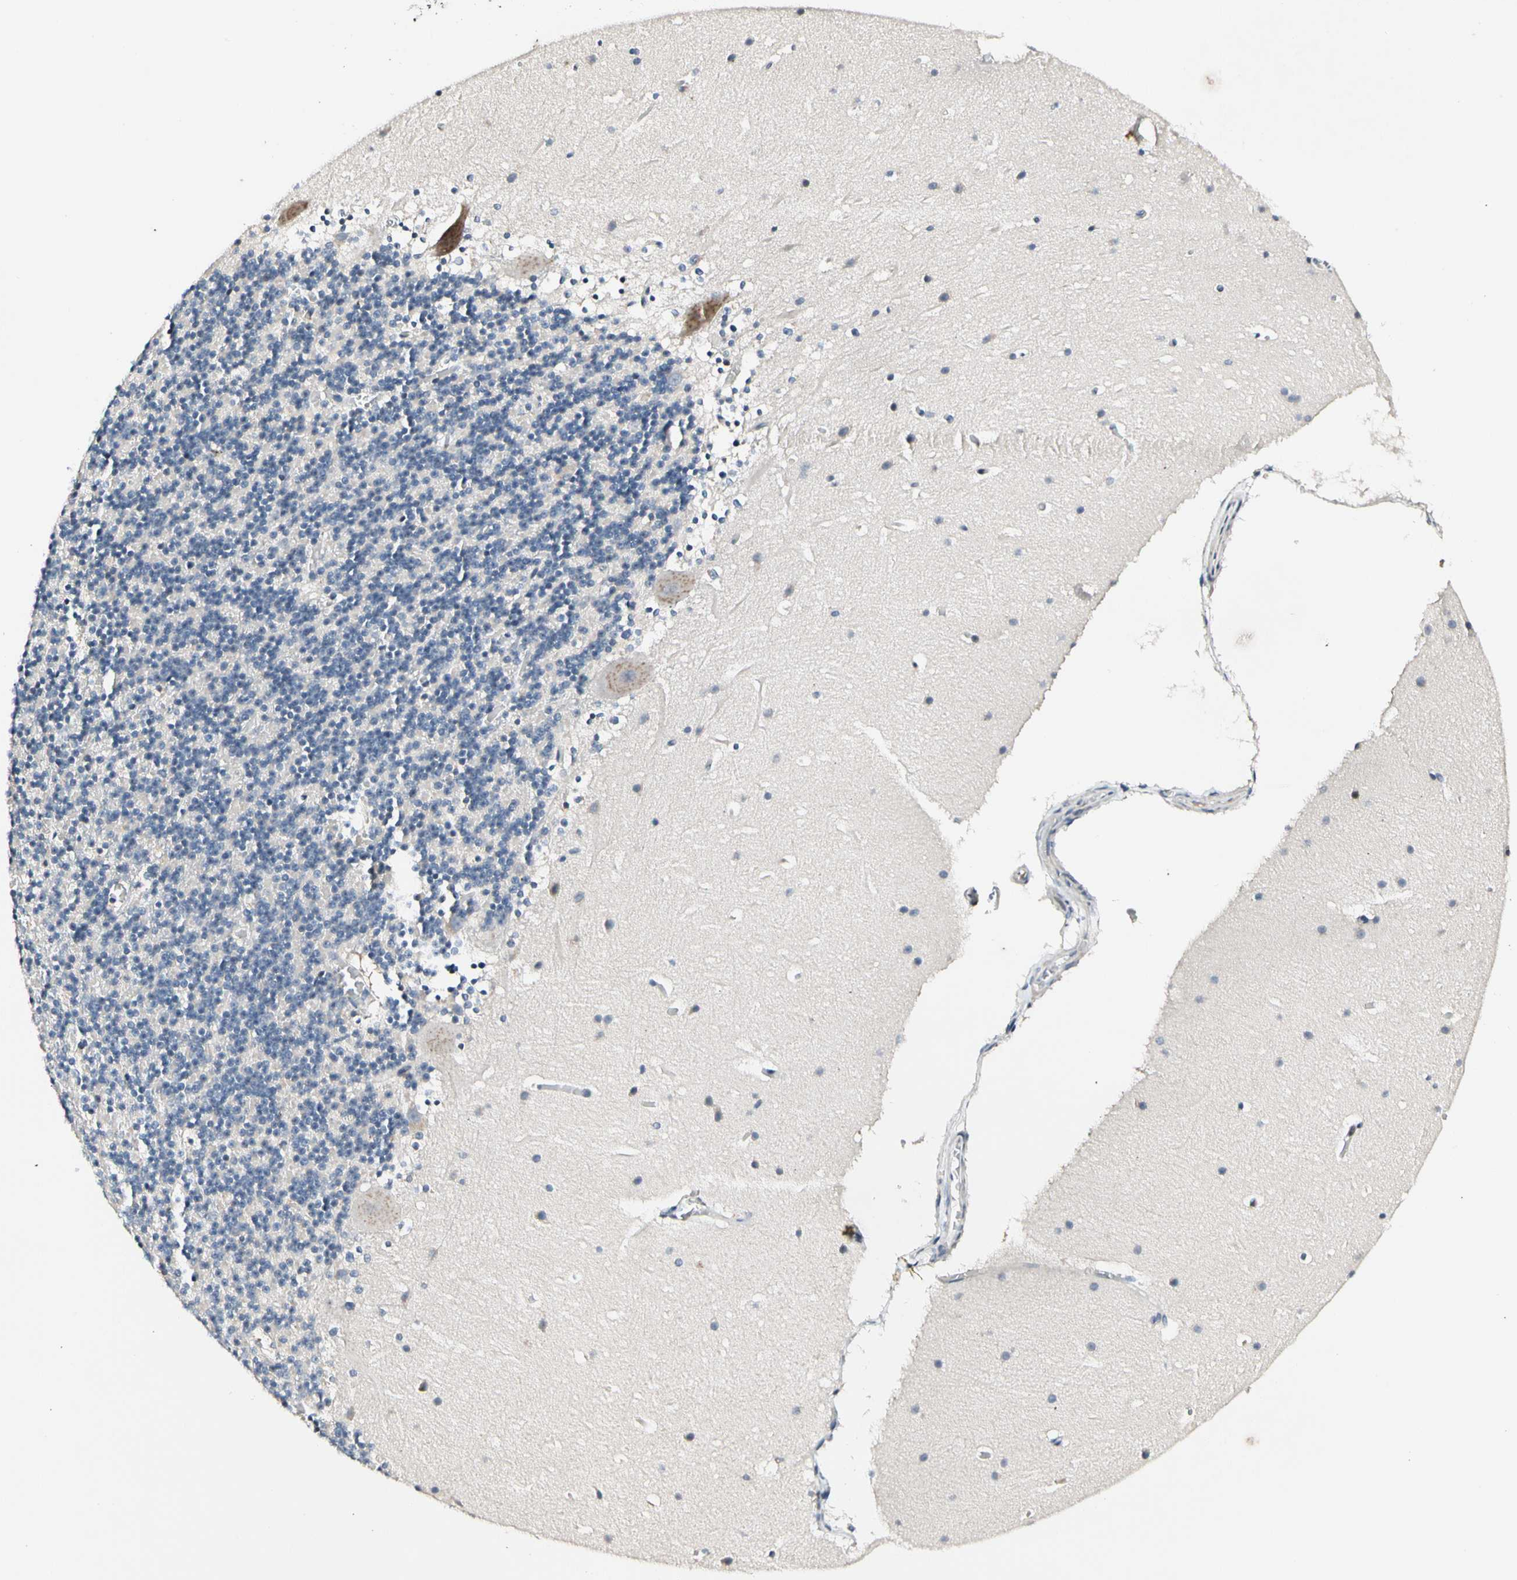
{"staining": {"intensity": "negative", "quantity": "none", "location": "none"}, "tissue": "cerebellum", "cell_type": "Cells in granular layer", "image_type": "normal", "snomed": [{"axis": "morphology", "description": "Normal tissue, NOS"}, {"axis": "topography", "description": "Cerebellum"}], "caption": "Immunohistochemistry photomicrograph of unremarkable cerebellum: cerebellum stained with DAB (3,3'-diaminobenzidine) exhibits no significant protein expression in cells in granular layer.", "gene": "SOX30", "patient": {"sex": "female", "age": 19}}